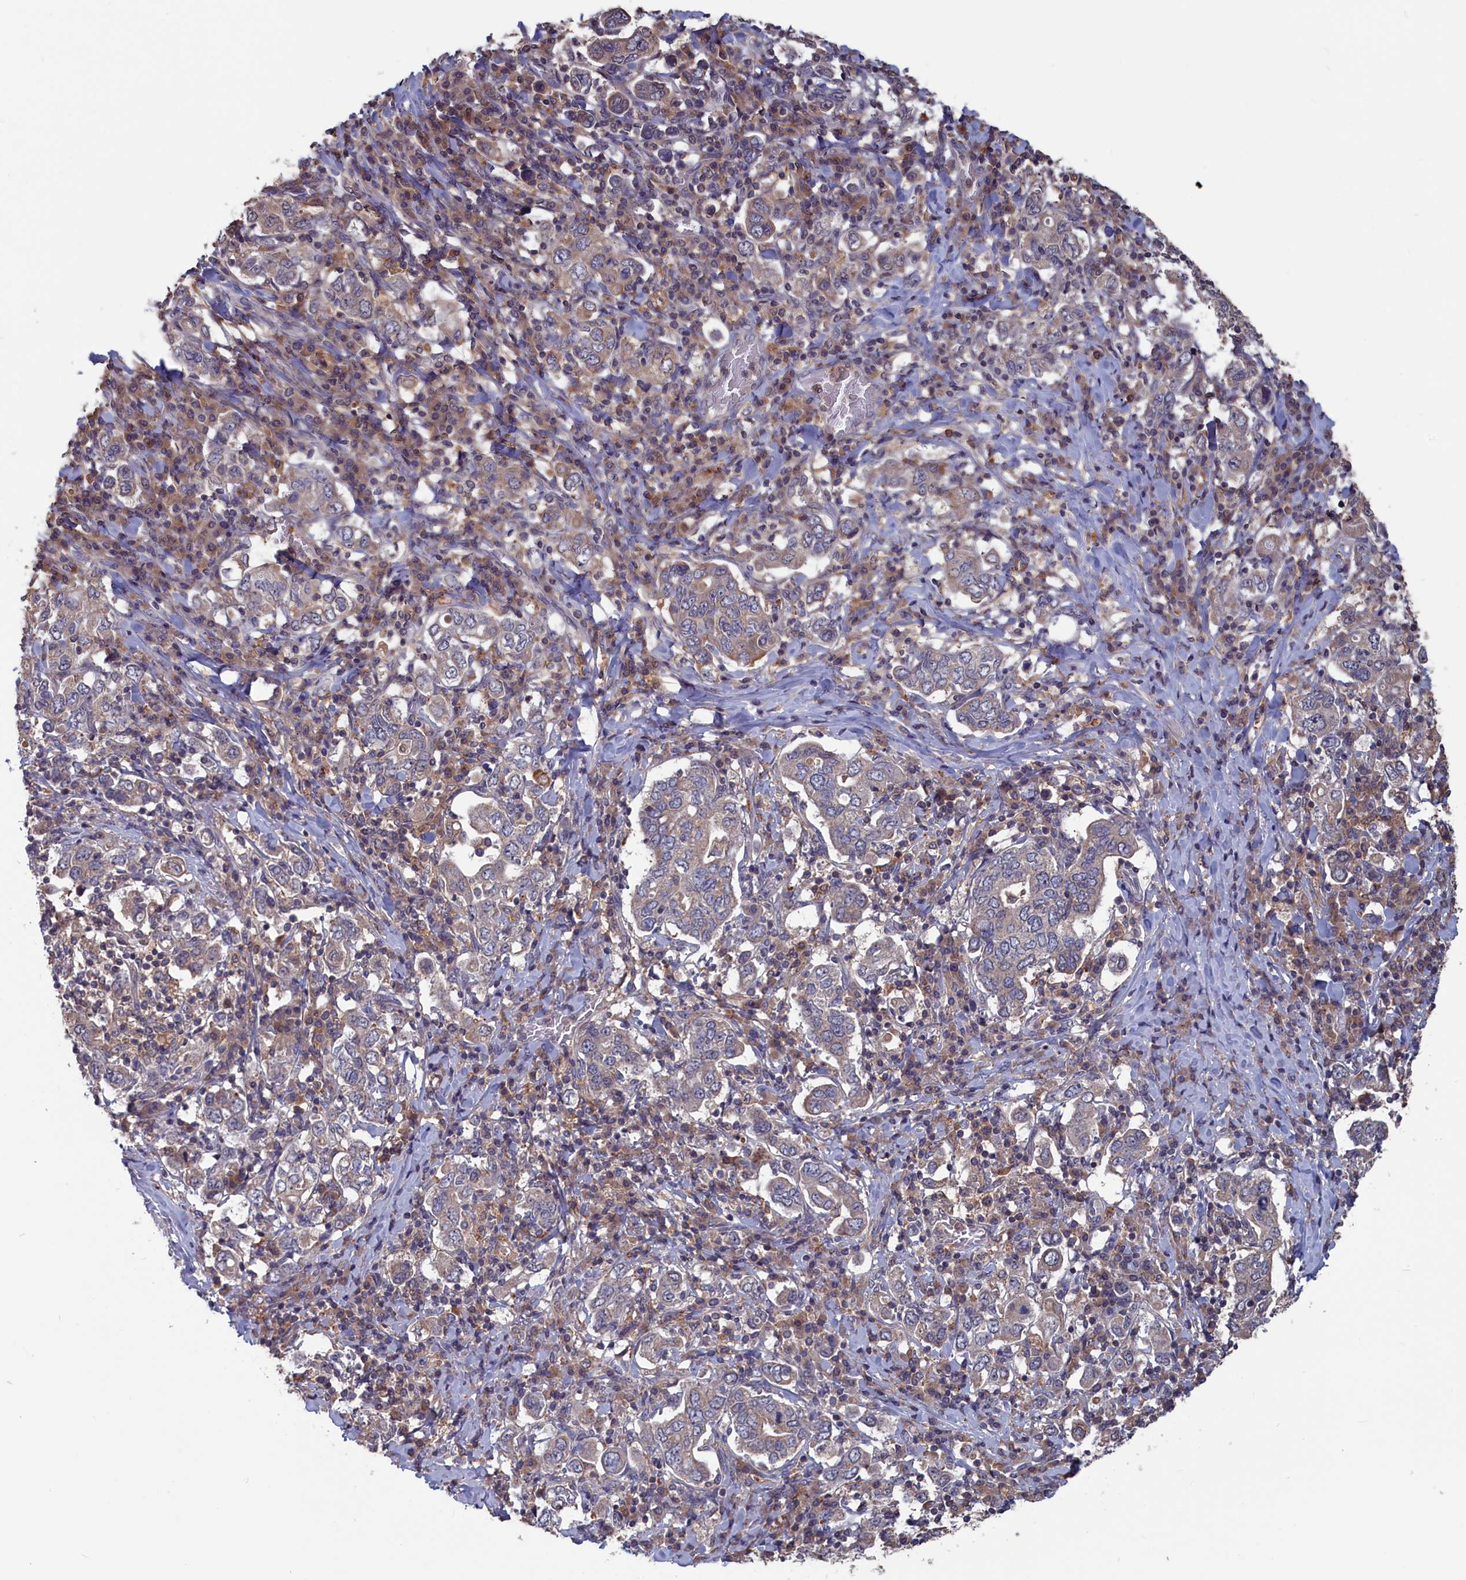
{"staining": {"intensity": "weak", "quantity": "<25%", "location": "cytoplasmic/membranous"}, "tissue": "stomach cancer", "cell_type": "Tumor cells", "image_type": "cancer", "snomed": [{"axis": "morphology", "description": "Adenocarcinoma, NOS"}, {"axis": "topography", "description": "Stomach, upper"}], "caption": "Tumor cells show no significant protein expression in stomach adenocarcinoma.", "gene": "CACTIN", "patient": {"sex": "male", "age": 62}}